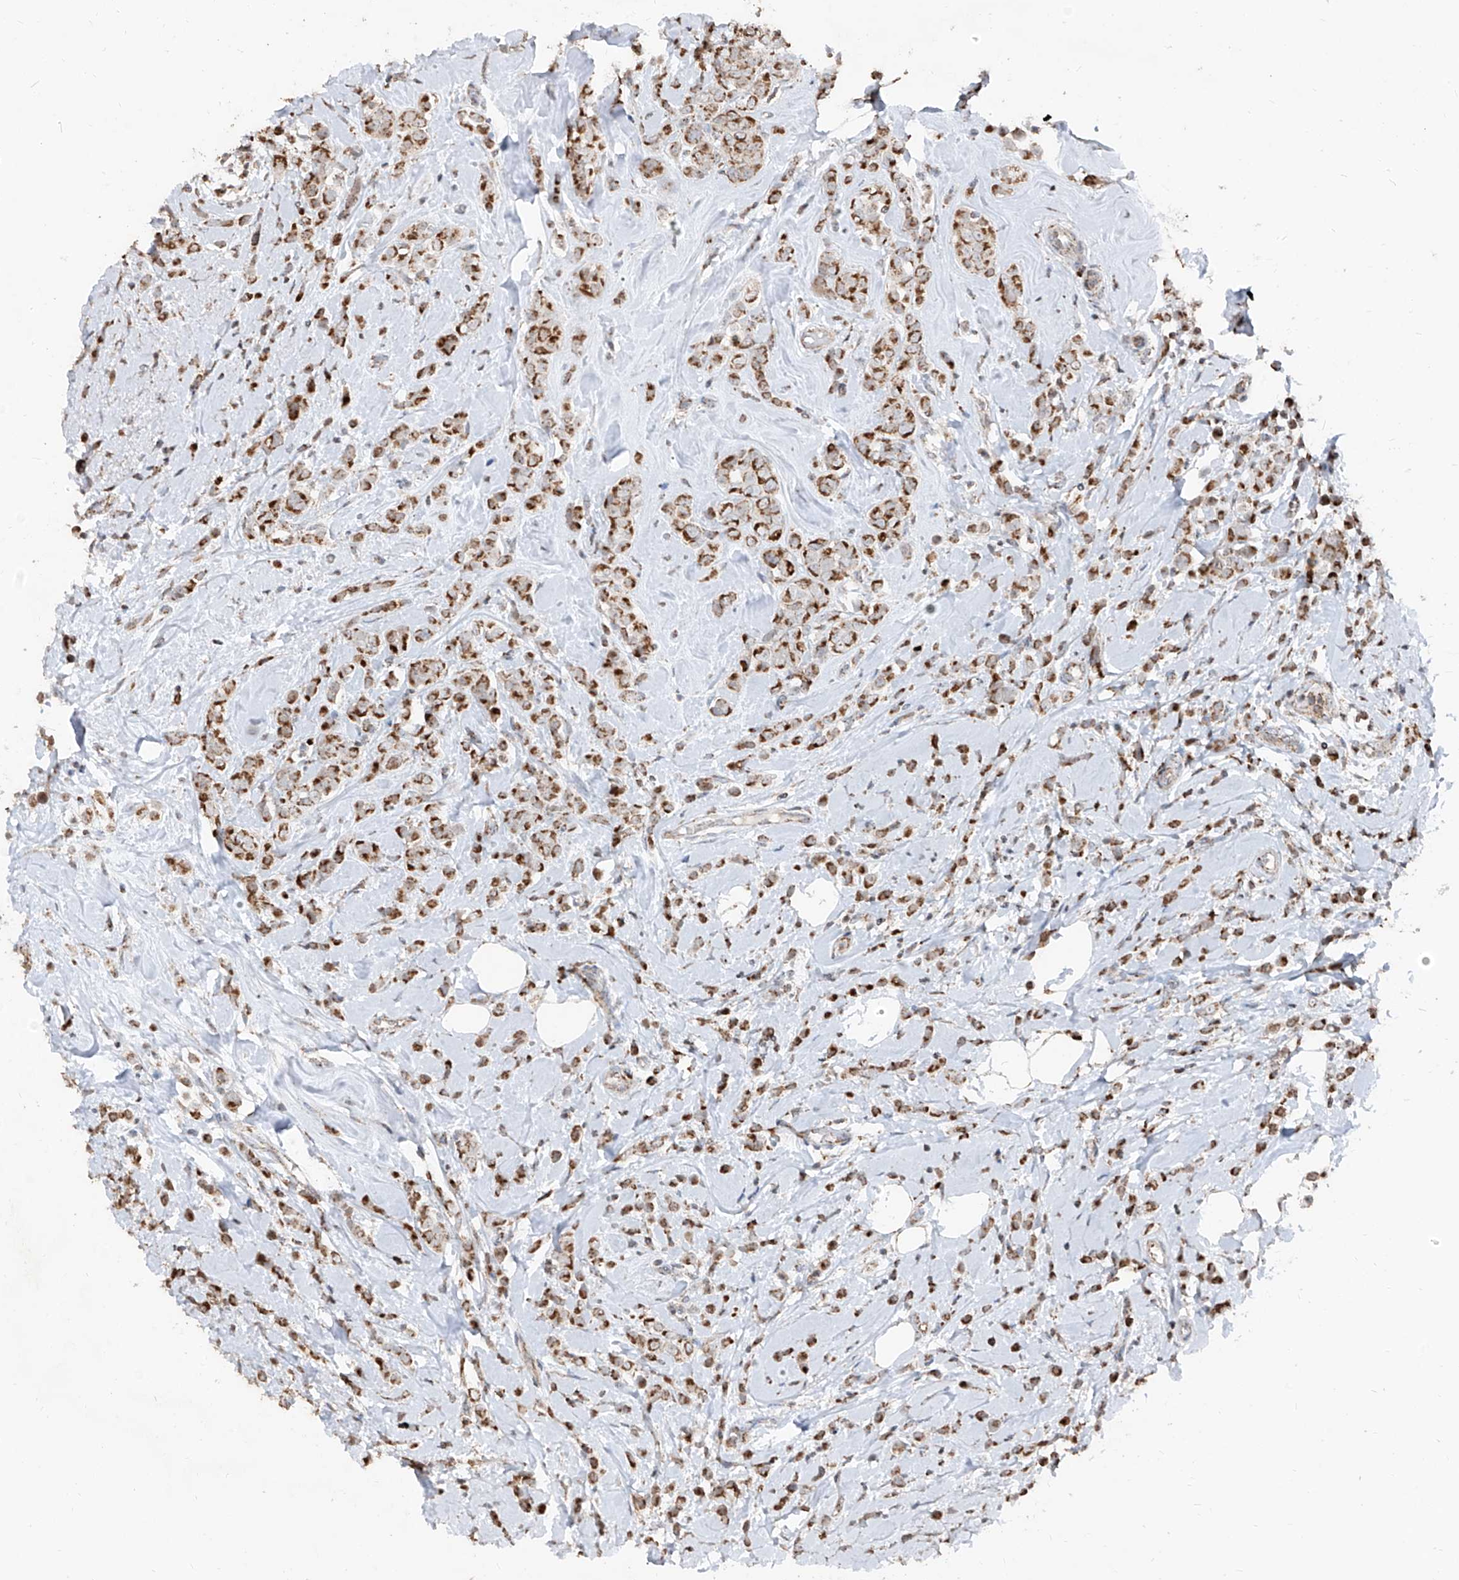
{"staining": {"intensity": "moderate", "quantity": ">75%", "location": "cytoplasmic/membranous"}, "tissue": "breast cancer", "cell_type": "Tumor cells", "image_type": "cancer", "snomed": [{"axis": "morphology", "description": "Lobular carcinoma"}, {"axis": "topography", "description": "Breast"}], "caption": "An IHC micrograph of tumor tissue is shown. Protein staining in brown highlights moderate cytoplasmic/membranous positivity in breast cancer within tumor cells.", "gene": "NDUFB3", "patient": {"sex": "female", "age": 47}}